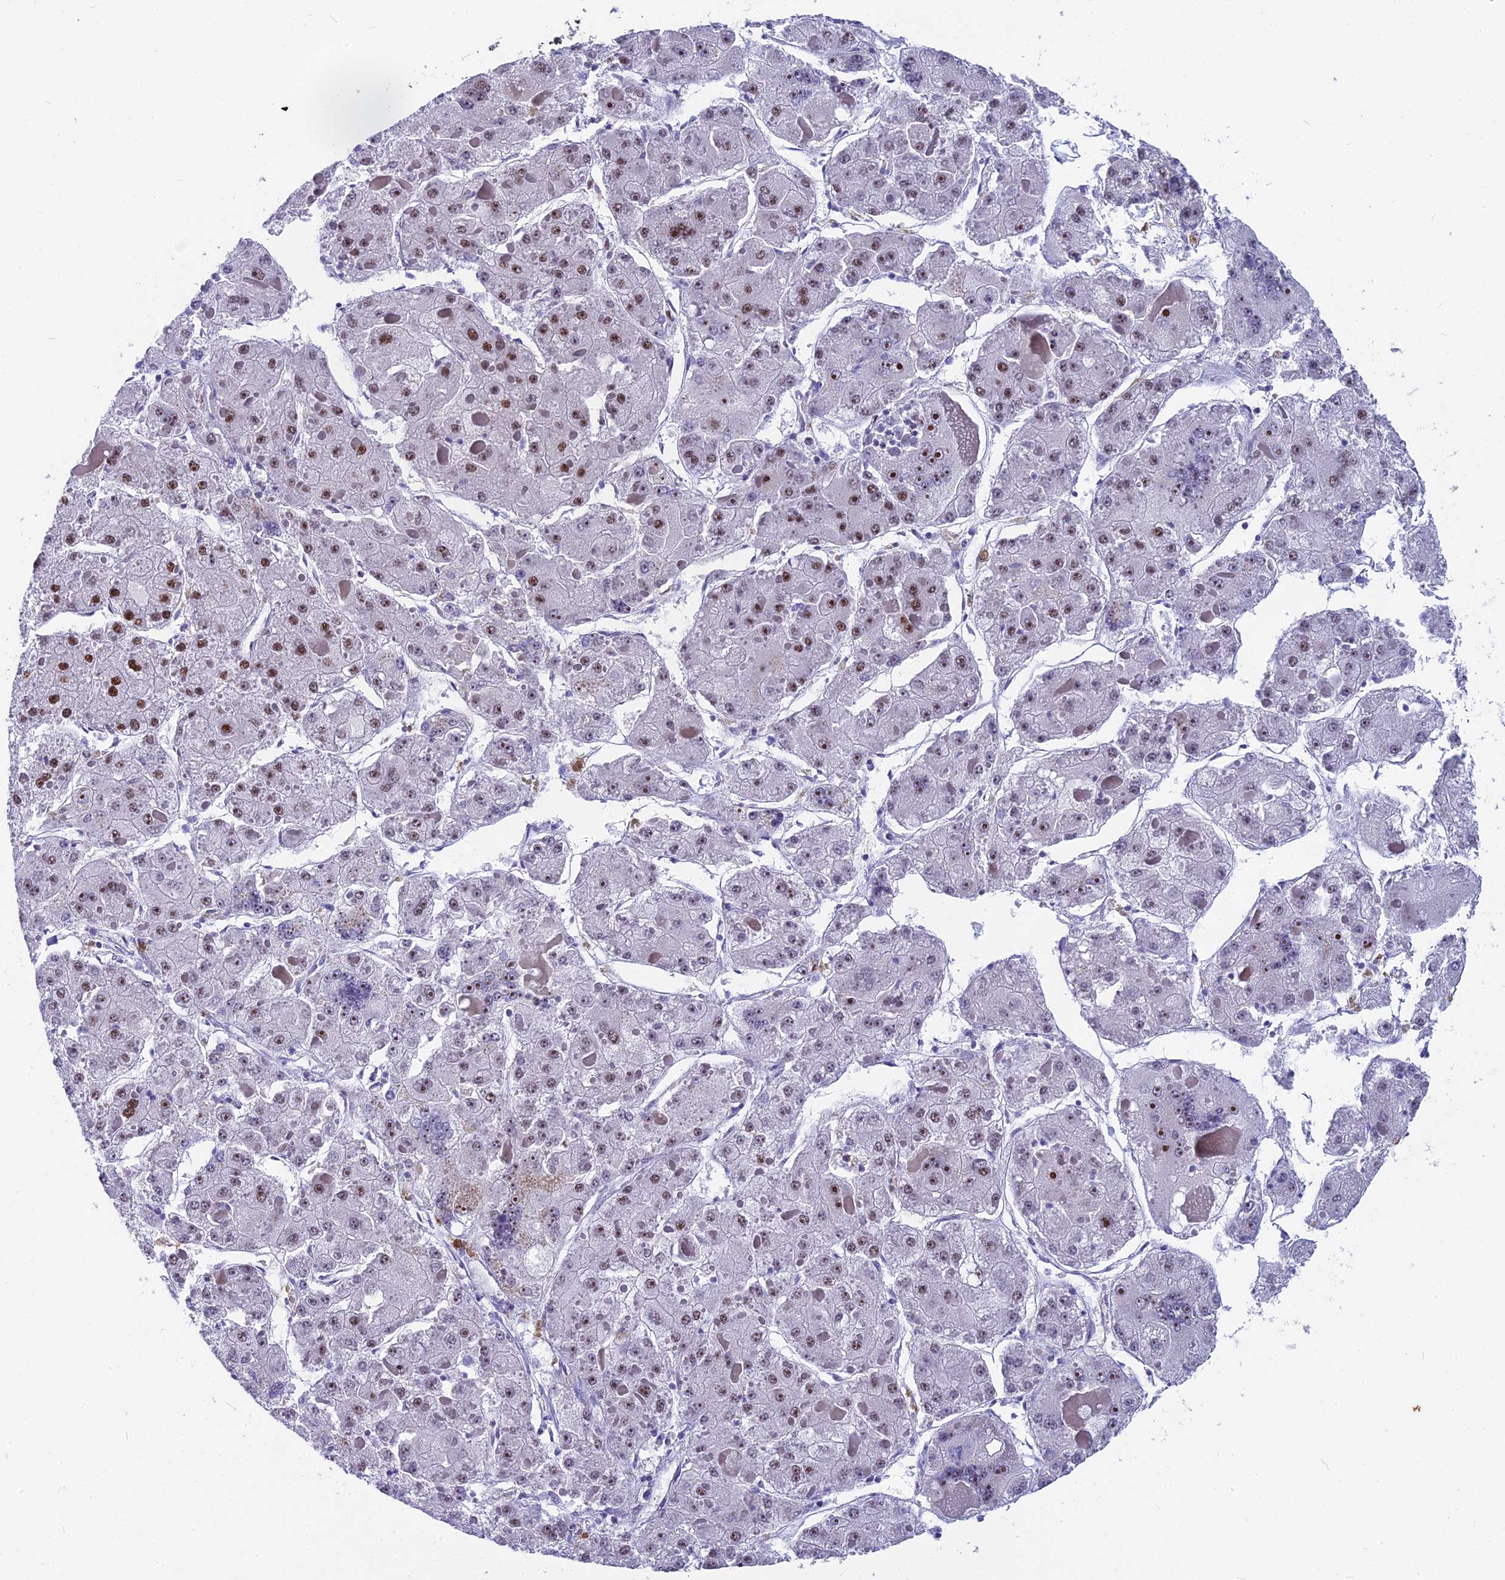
{"staining": {"intensity": "weak", "quantity": ">75%", "location": "nuclear"}, "tissue": "liver cancer", "cell_type": "Tumor cells", "image_type": "cancer", "snomed": [{"axis": "morphology", "description": "Carcinoma, Hepatocellular, NOS"}, {"axis": "topography", "description": "Liver"}], "caption": "Weak nuclear positivity is identified in about >75% of tumor cells in liver cancer.", "gene": "NSA2", "patient": {"sex": "female", "age": 73}}